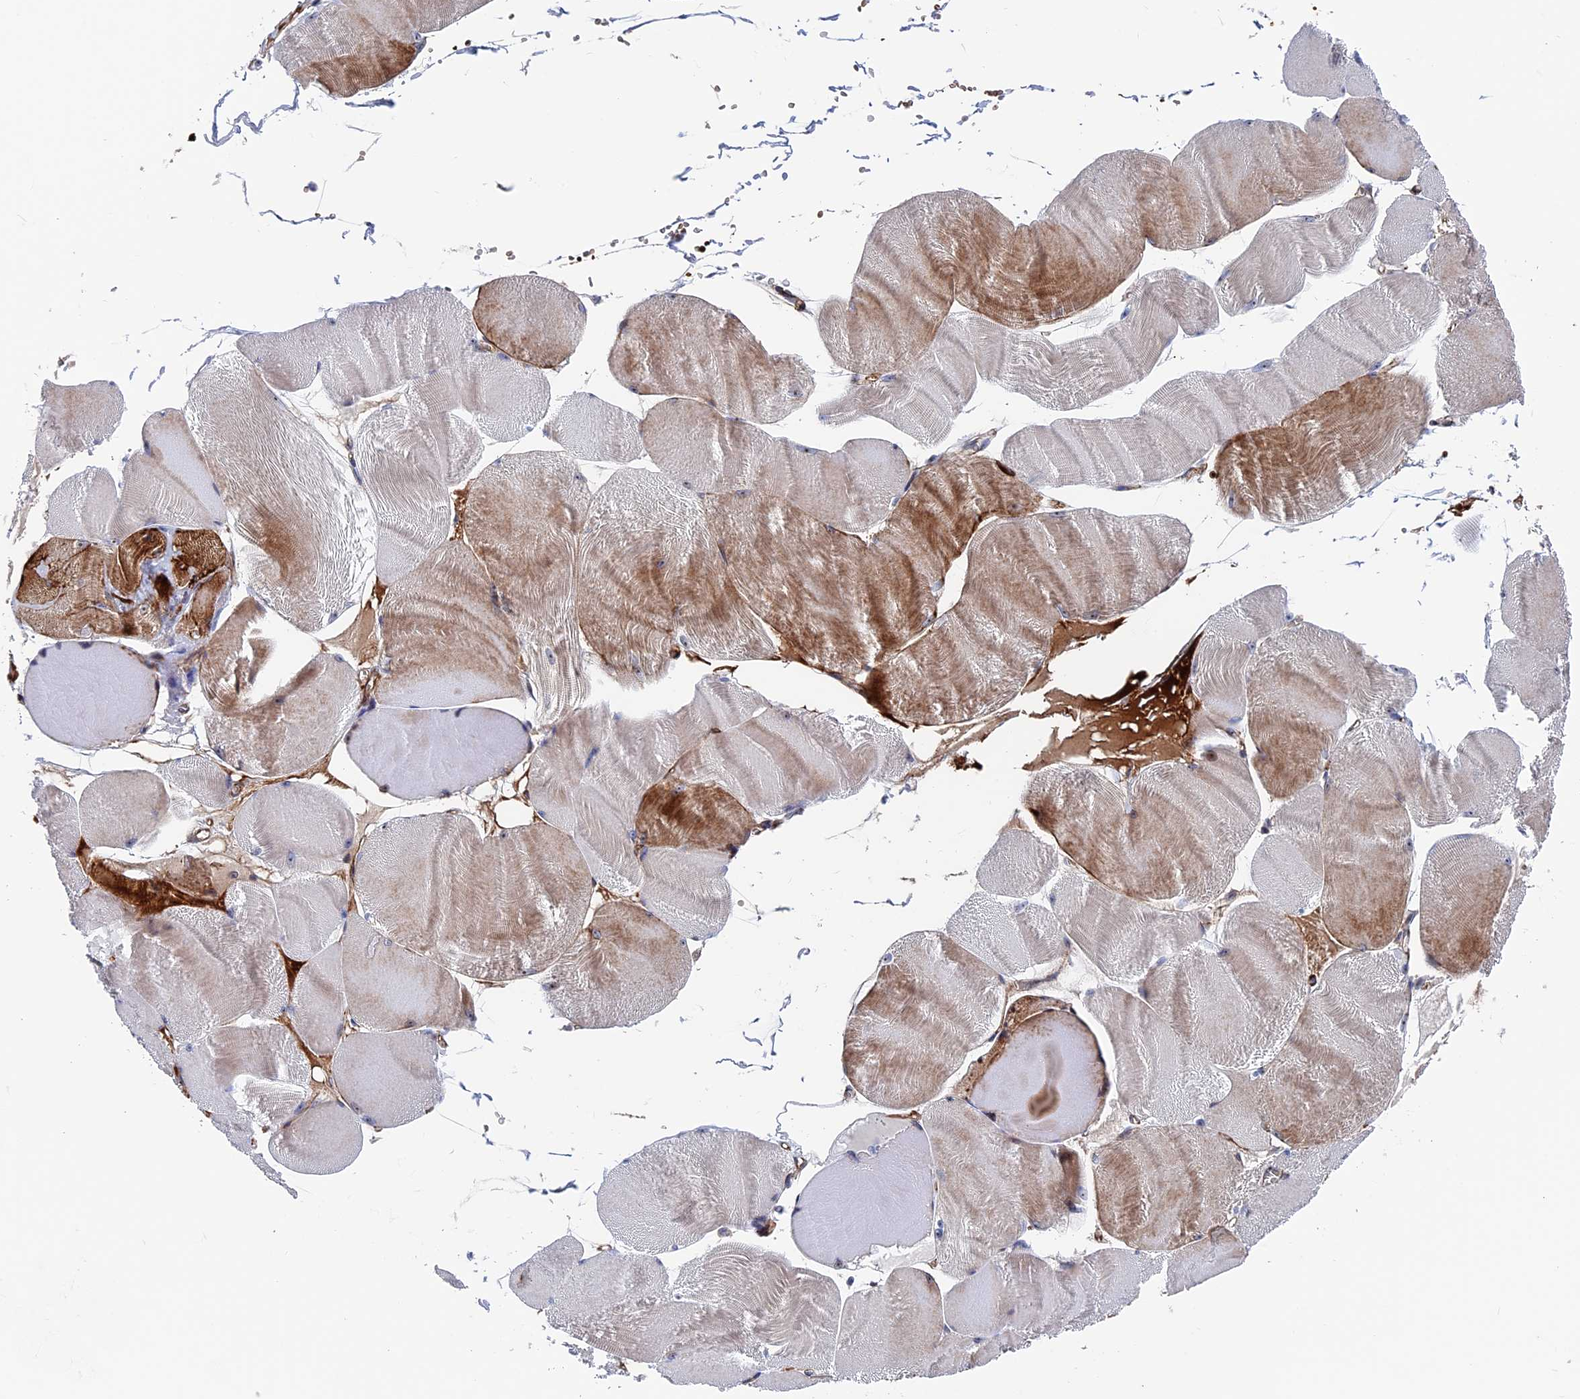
{"staining": {"intensity": "moderate", "quantity": "<25%", "location": "cytoplasmic/membranous,nuclear"}, "tissue": "skeletal muscle", "cell_type": "Myocytes", "image_type": "normal", "snomed": [{"axis": "morphology", "description": "Normal tissue, NOS"}, {"axis": "morphology", "description": "Basal cell carcinoma"}, {"axis": "topography", "description": "Skeletal muscle"}], "caption": "Immunohistochemistry (IHC) photomicrograph of benign skeletal muscle stained for a protein (brown), which displays low levels of moderate cytoplasmic/membranous,nuclear staining in approximately <25% of myocytes.", "gene": "EXOSC9", "patient": {"sex": "female", "age": 64}}